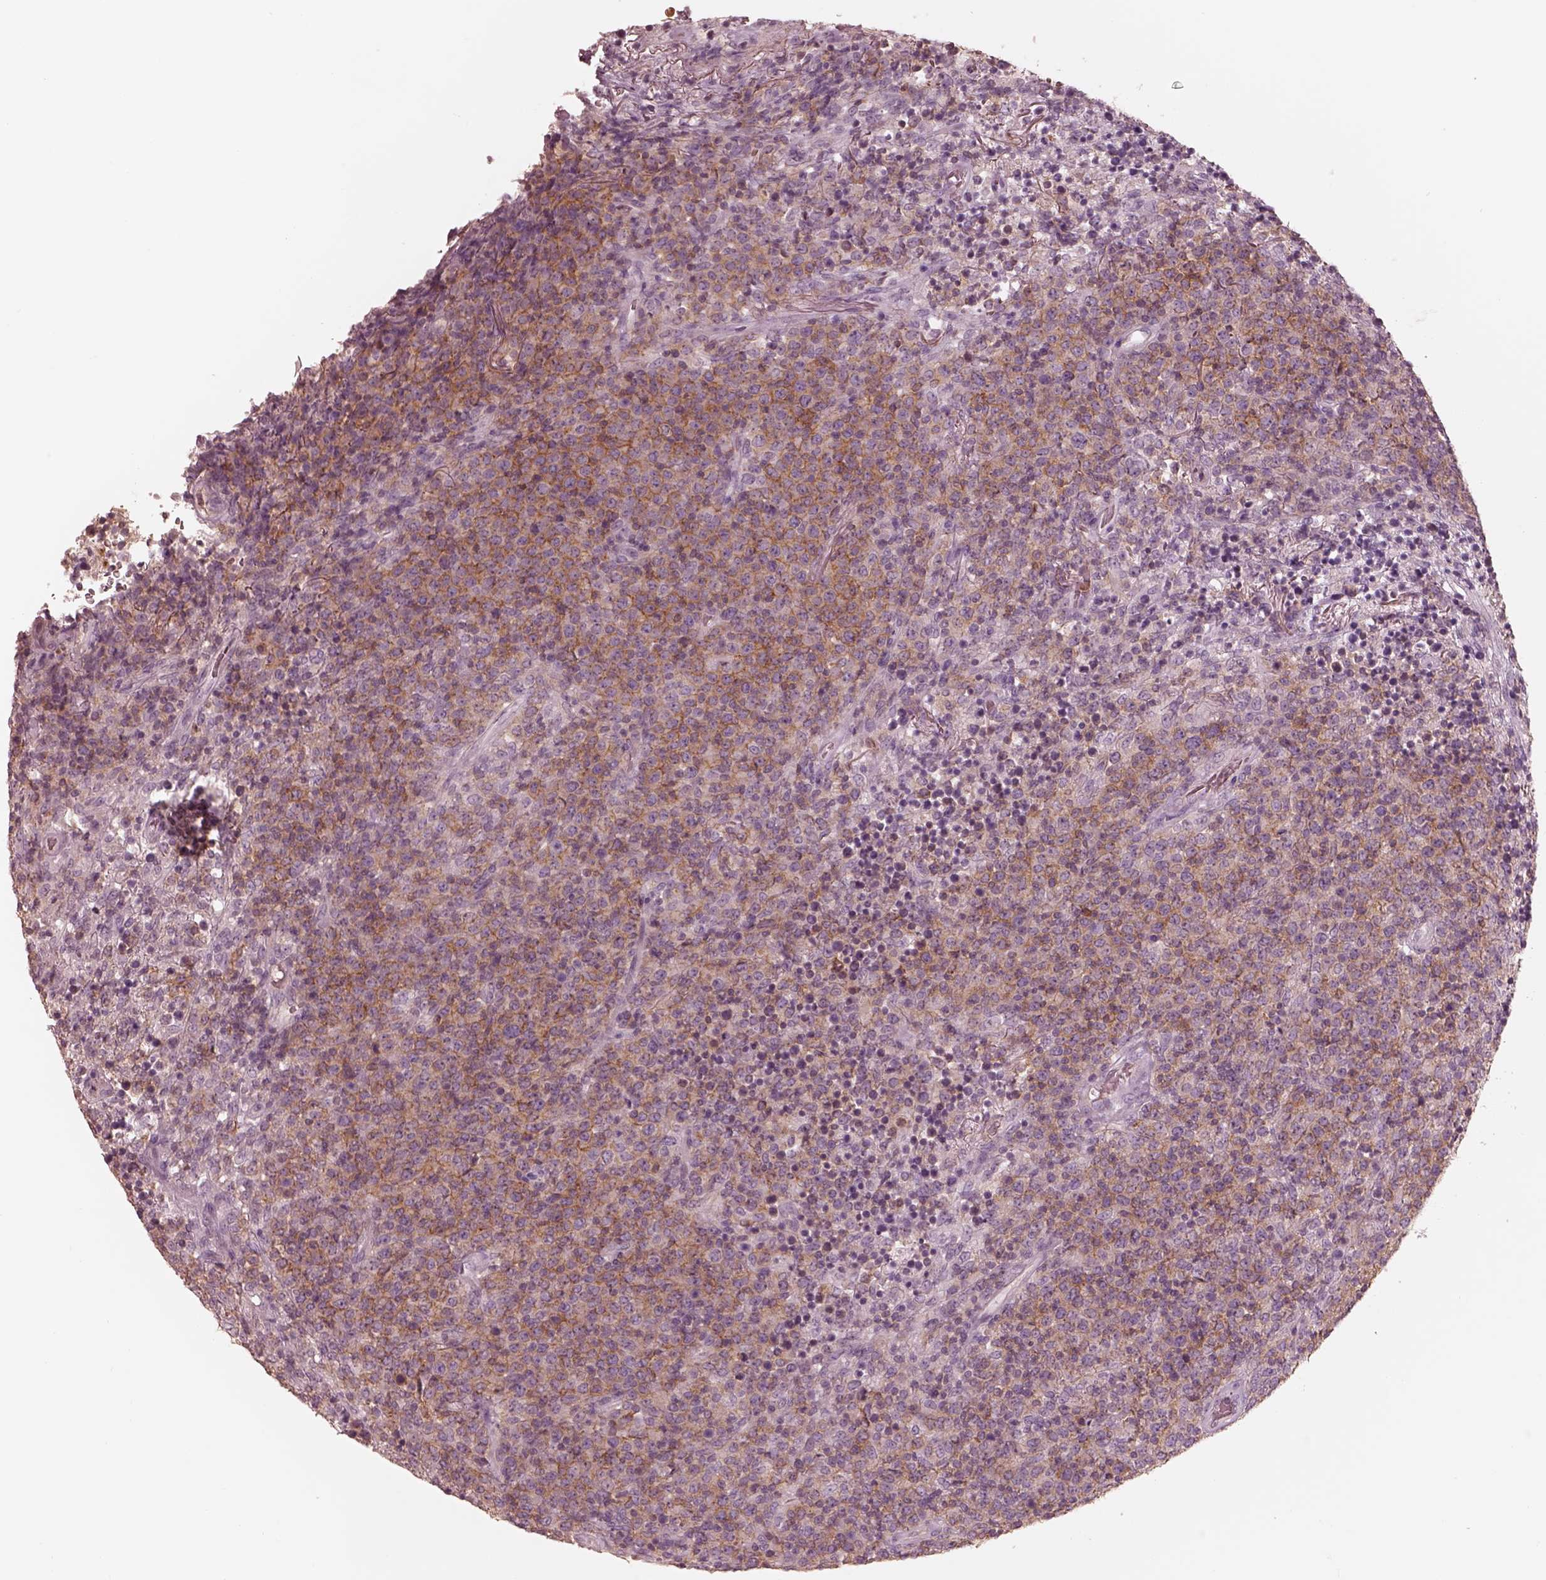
{"staining": {"intensity": "moderate", "quantity": "<25%", "location": "cytoplasmic/membranous"}, "tissue": "lymphoma", "cell_type": "Tumor cells", "image_type": "cancer", "snomed": [{"axis": "morphology", "description": "Malignant lymphoma, non-Hodgkin's type, High grade"}, {"axis": "topography", "description": "Lung"}], "caption": "Immunohistochemical staining of high-grade malignant lymphoma, non-Hodgkin's type demonstrates low levels of moderate cytoplasmic/membranous positivity in approximately <25% of tumor cells.", "gene": "GPRIN1", "patient": {"sex": "male", "age": 79}}